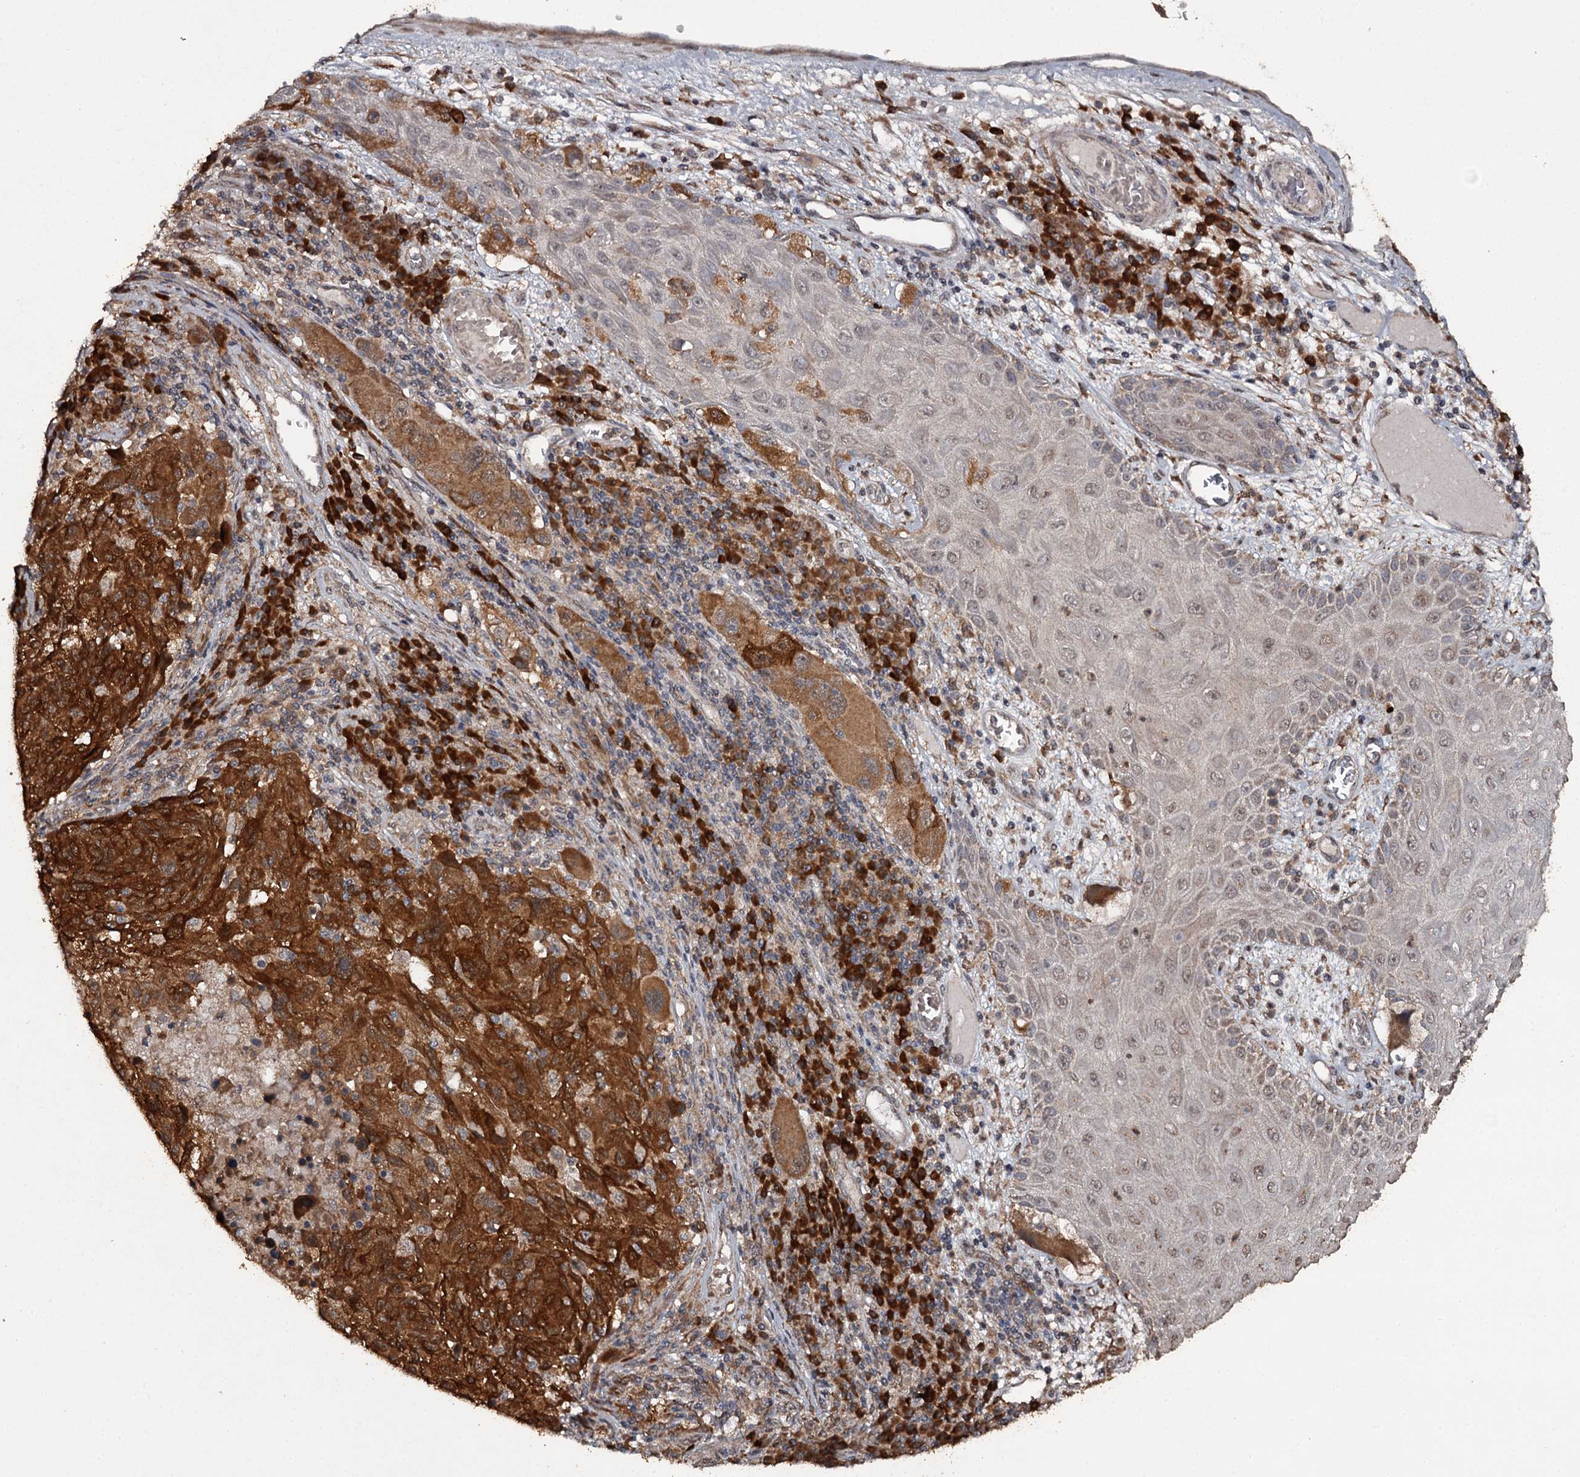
{"staining": {"intensity": "strong", "quantity": ">75%", "location": "cytoplasmic/membranous"}, "tissue": "melanoma", "cell_type": "Tumor cells", "image_type": "cancer", "snomed": [{"axis": "morphology", "description": "Malignant melanoma, NOS"}, {"axis": "topography", "description": "Skin"}], "caption": "This is an image of IHC staining of malignant melanoma, which shows strong staining in the cytoplasmic/membranous of tumor cells.", "gene": "WIPI1", "patient": {"sex": "male", "age": 53}}